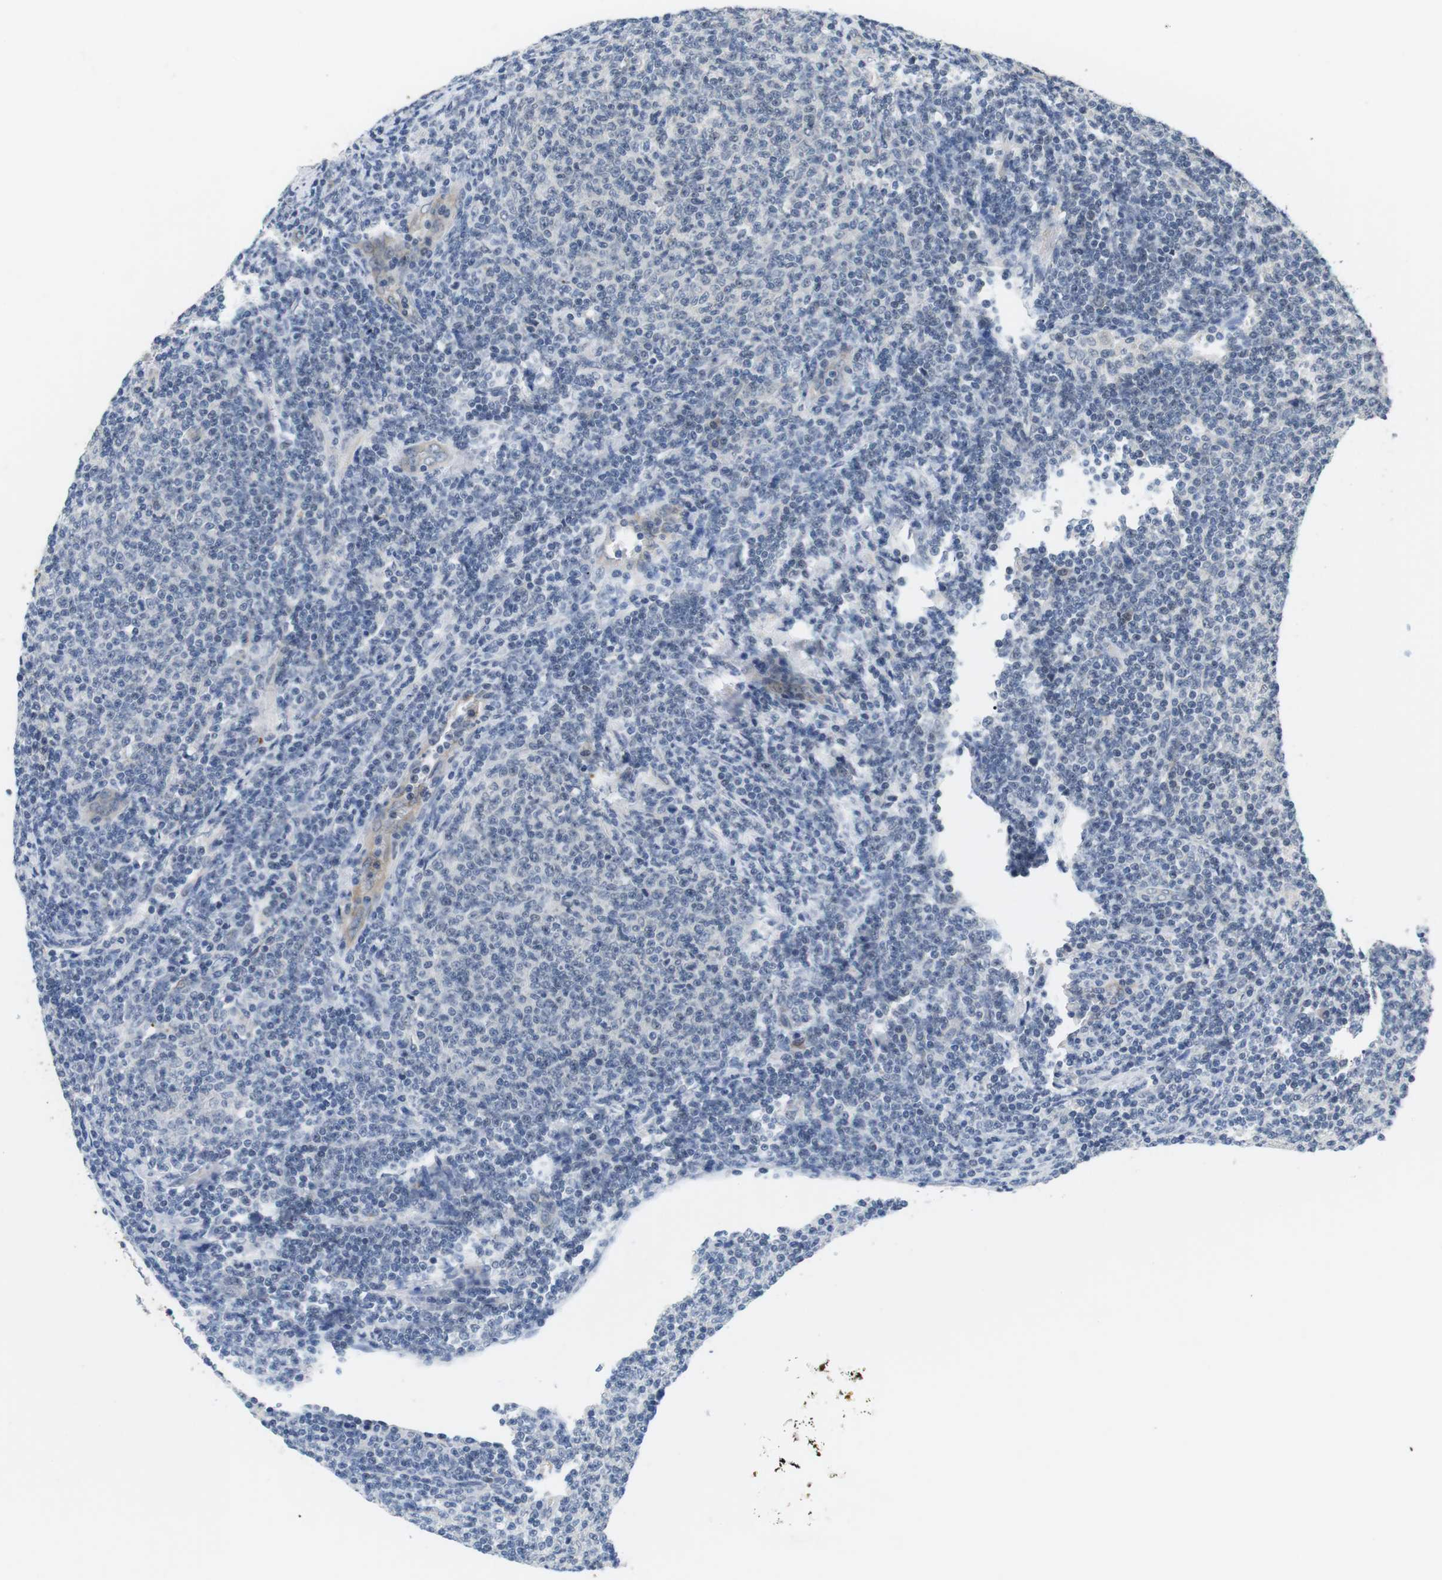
{"staining": {"intensity": "negative", "quantity": "none", "location": "none"}, "tissue": "lymphoma", "cell_type": "Tumor cells", "image_type": "cancer", "snomed": [{"axis": "morphology", "description": "Malignant lymphoma, non-Hodgkin's type, Low grade"}, {"axis": "topography", "description": "Lymph node"}], "caption": "DAB (3,3'-diaminobenzidine) immunohistochemical staining of human malignant lymphoma, non-Hodgkin's type (low-grade) reveals no significant positivity in tumor cells.", "gene": "NECTIN1", "patient": {"sex": "male", "age": 66}}